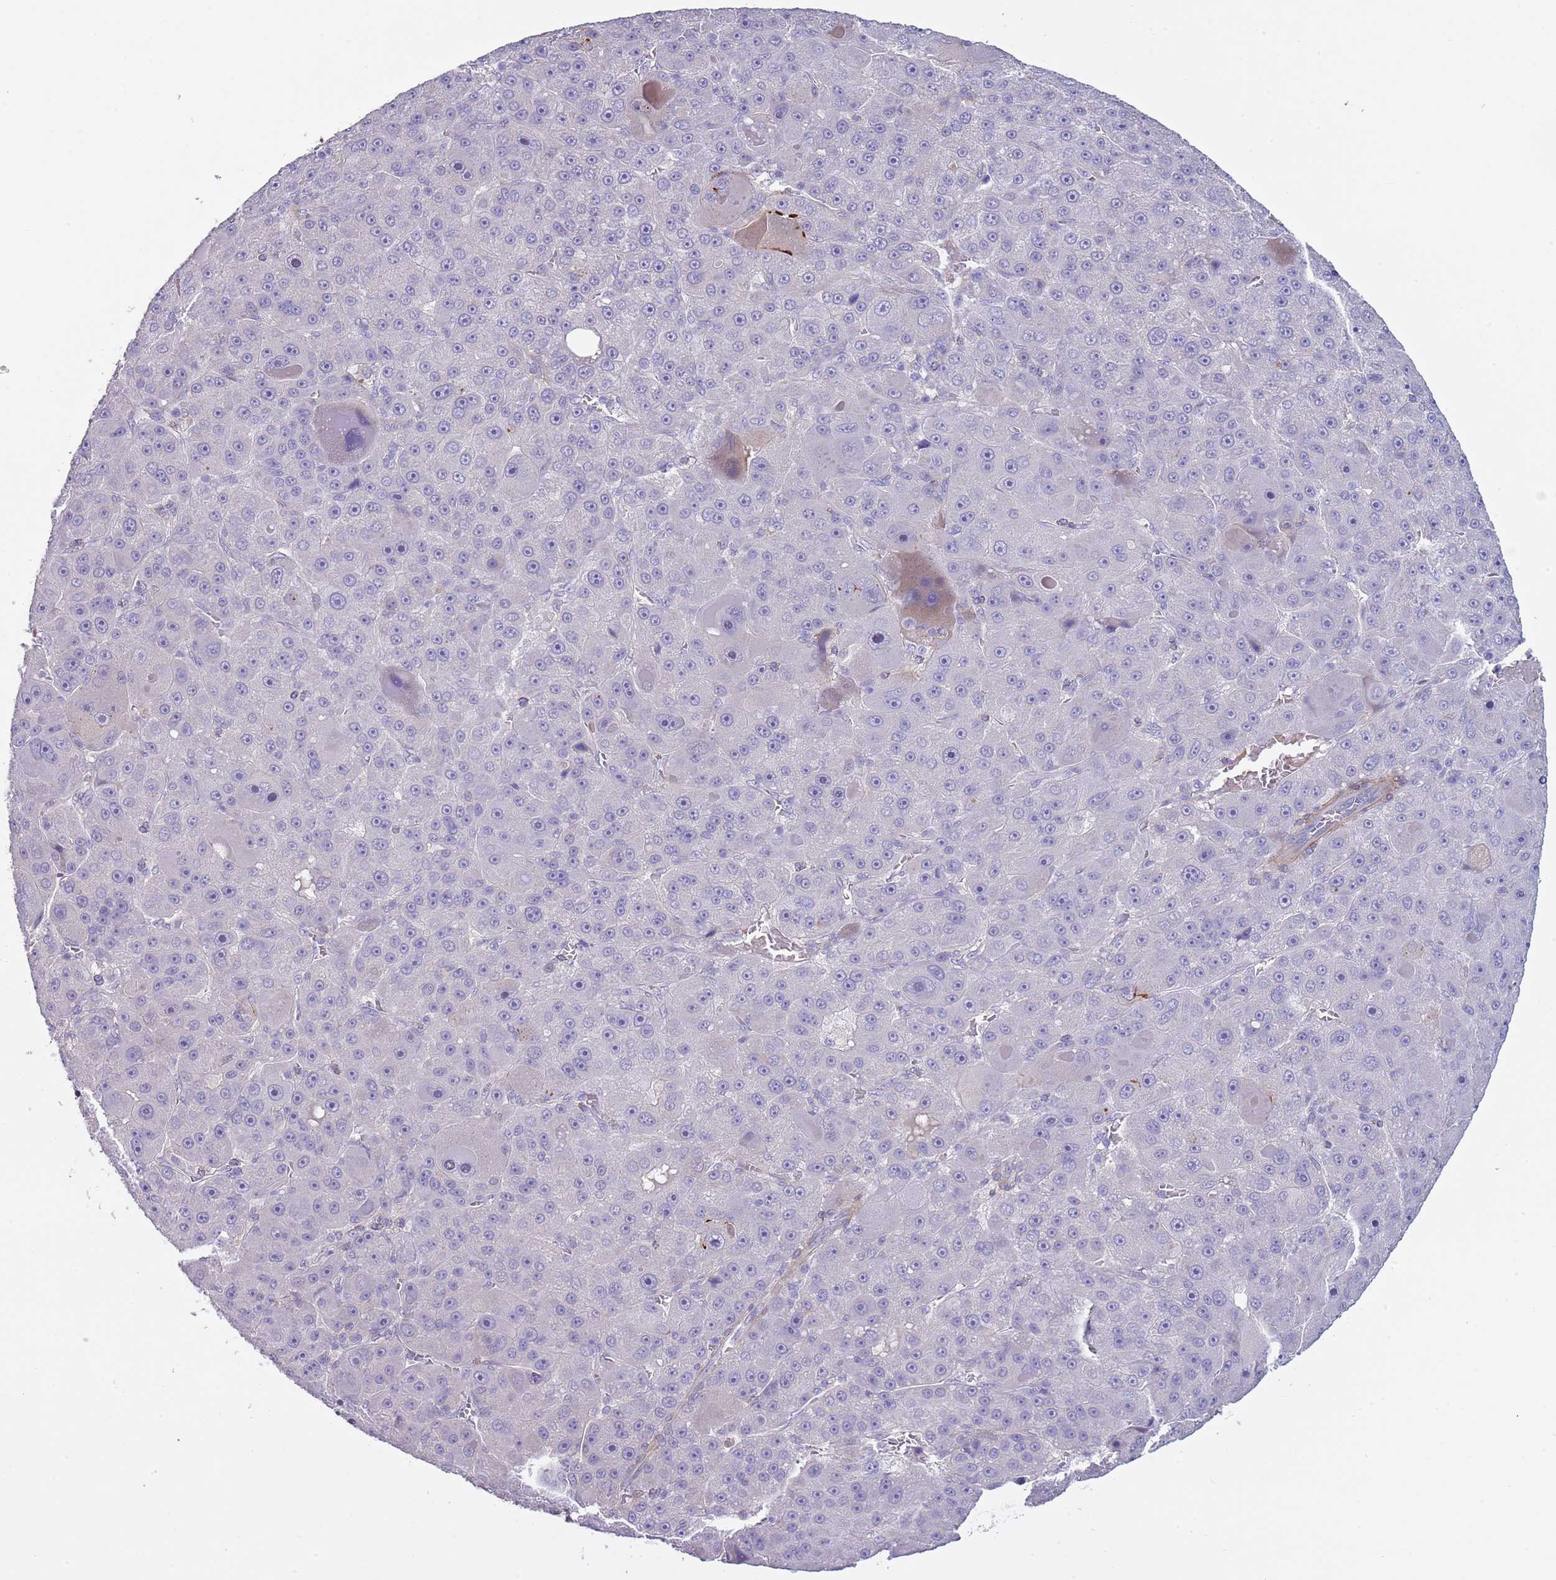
{"staining": {"intensity": "negative", "quantity": "none", "location": "none"}, "tissue": "liver cancer", "cell_type": "Tumor cells", "image_type": "cancer", "snomed": [{"axis": "morphology", "description": "Carcinoma, Hepatocellular, NOS"}, {"axis": "topography", "description": "Liver"}], "caption": "Liver hepatocellular carcinoma was stained to show a protein in brown. There is no significant expression in tumor cells.", "gene": "TINAGL1", "patient": {"sex": "male", "age": 76}}